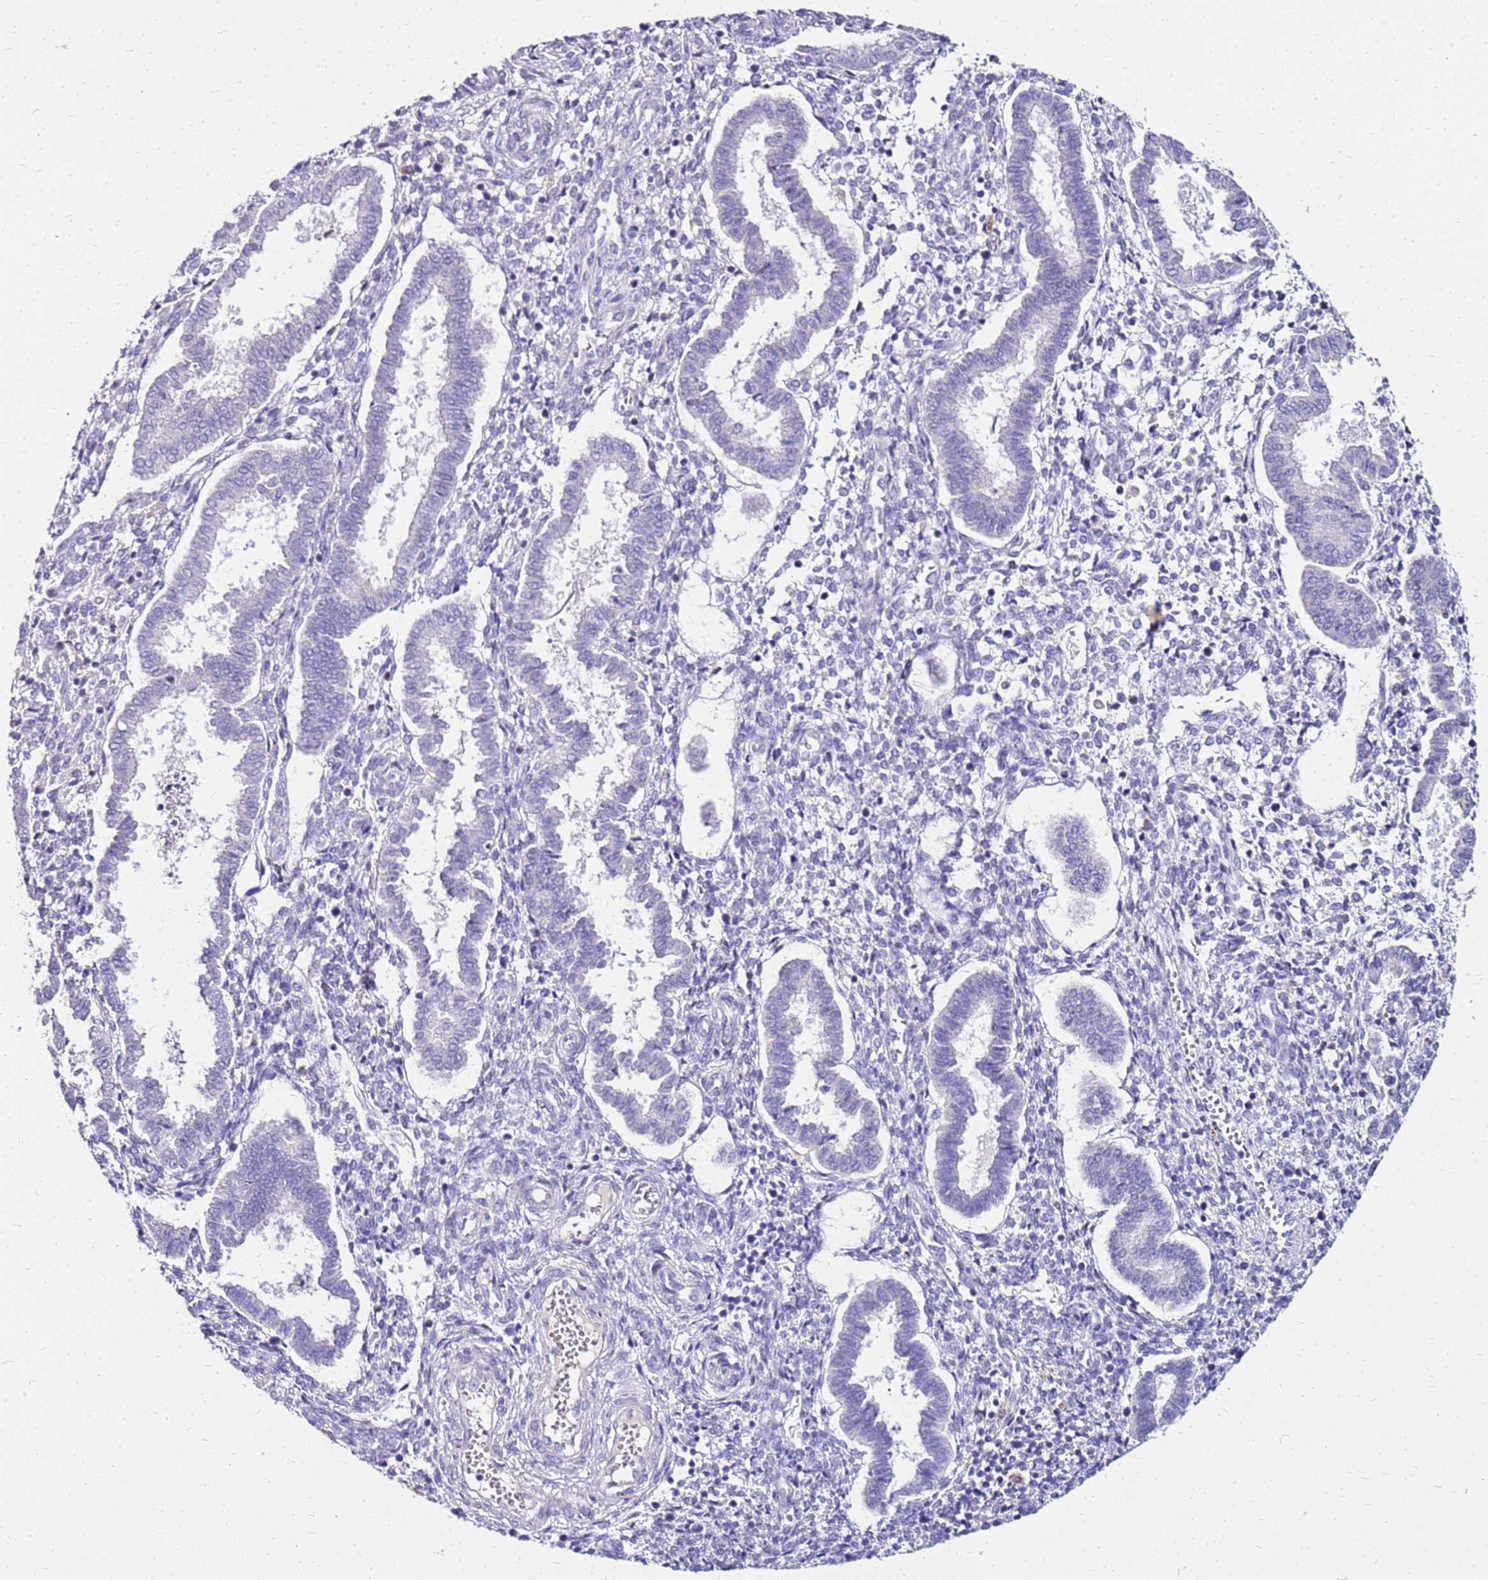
{"staining": {"intensity": "negative", "quantity": "none", "location": "none"}, "tissue": "endometrium", "cell_type": "Cells in endometrial stroma", "image_type": "normal", "snomed": [{"axis": "morphology", "description": "Normal tissue, NOS"}, {"axis": "topography", "description": "Endometrium"}], "caption": "Photomicrograph shows no significant protein expression in cells in endometrial stroma of normal endometrium.", "gene": "DCDC2B", "patient": {"sex": "female", "age": 24}}